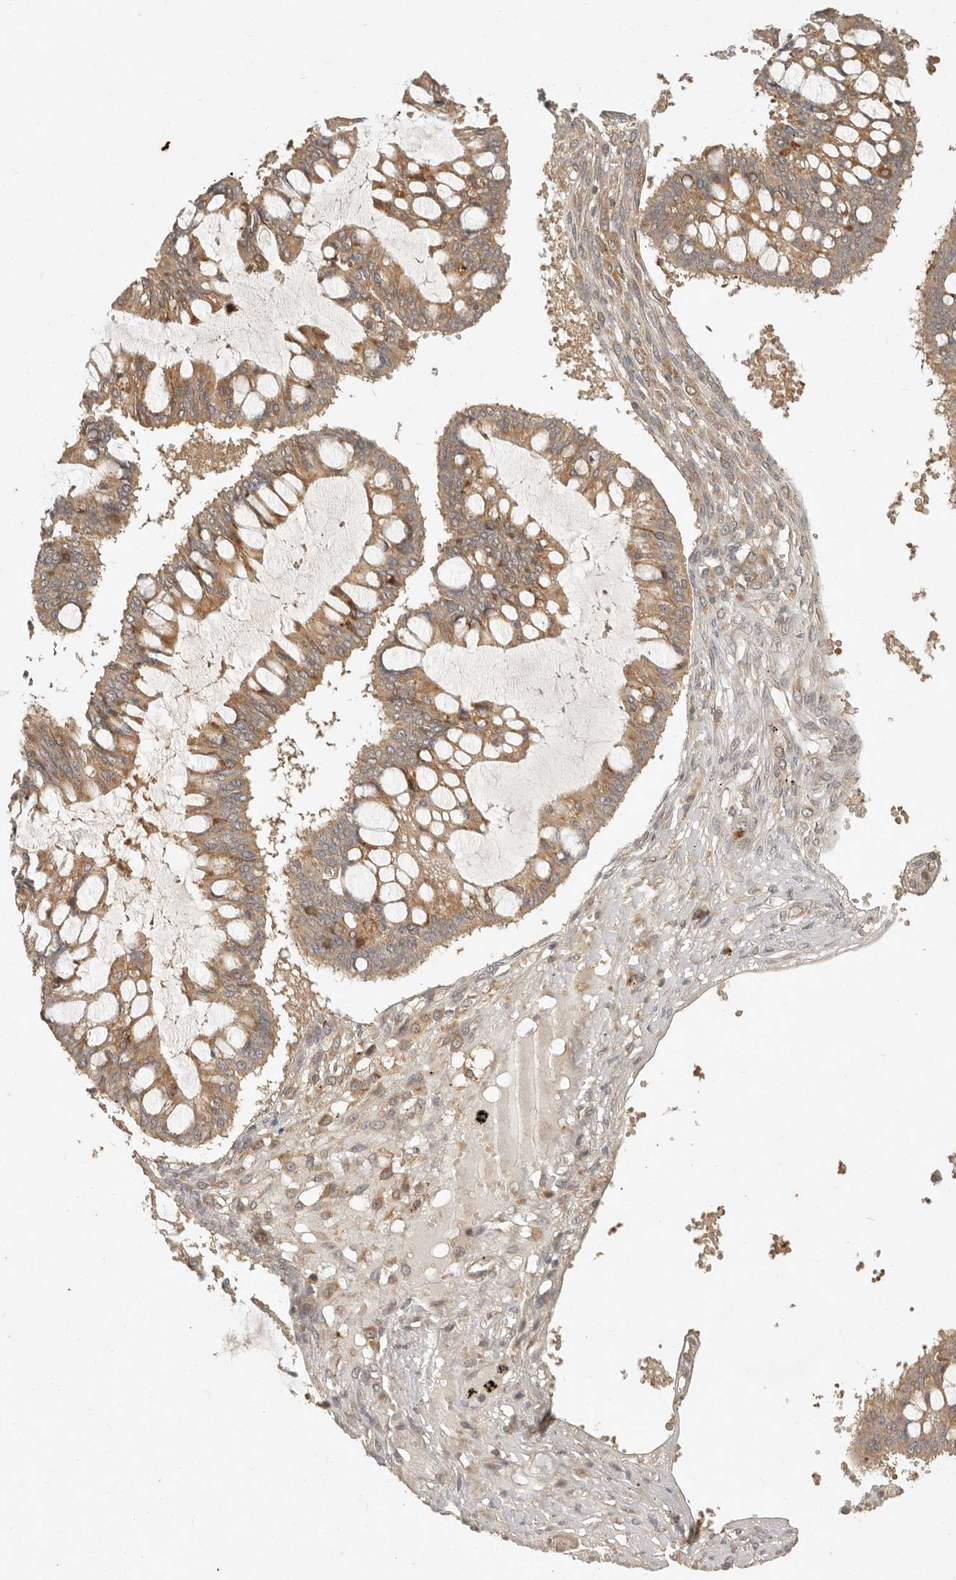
{"staining": {"intensity": "moderate", "quantity": ">75%", "location": "cytoplasmic/membranous"}, "tissue": "ovarian cancer", "cell_type": "Tumor cells", "image_type": "cancer", "snomed": [{"axis": "morphology", "description": "Cystadenocarcinoma, mucinous, NOS"}, {"axis": "topography", "description": "Ovary"}], "caption": "This is a micrograph of IHC staining of mucinous cystadenocarcinoma (ovarian), which shows moderate staining in the cytoplasmic/membranous of tumor cells.", "gene": "ANKRD61", "patient": {"sex": "female", "age": 73}}